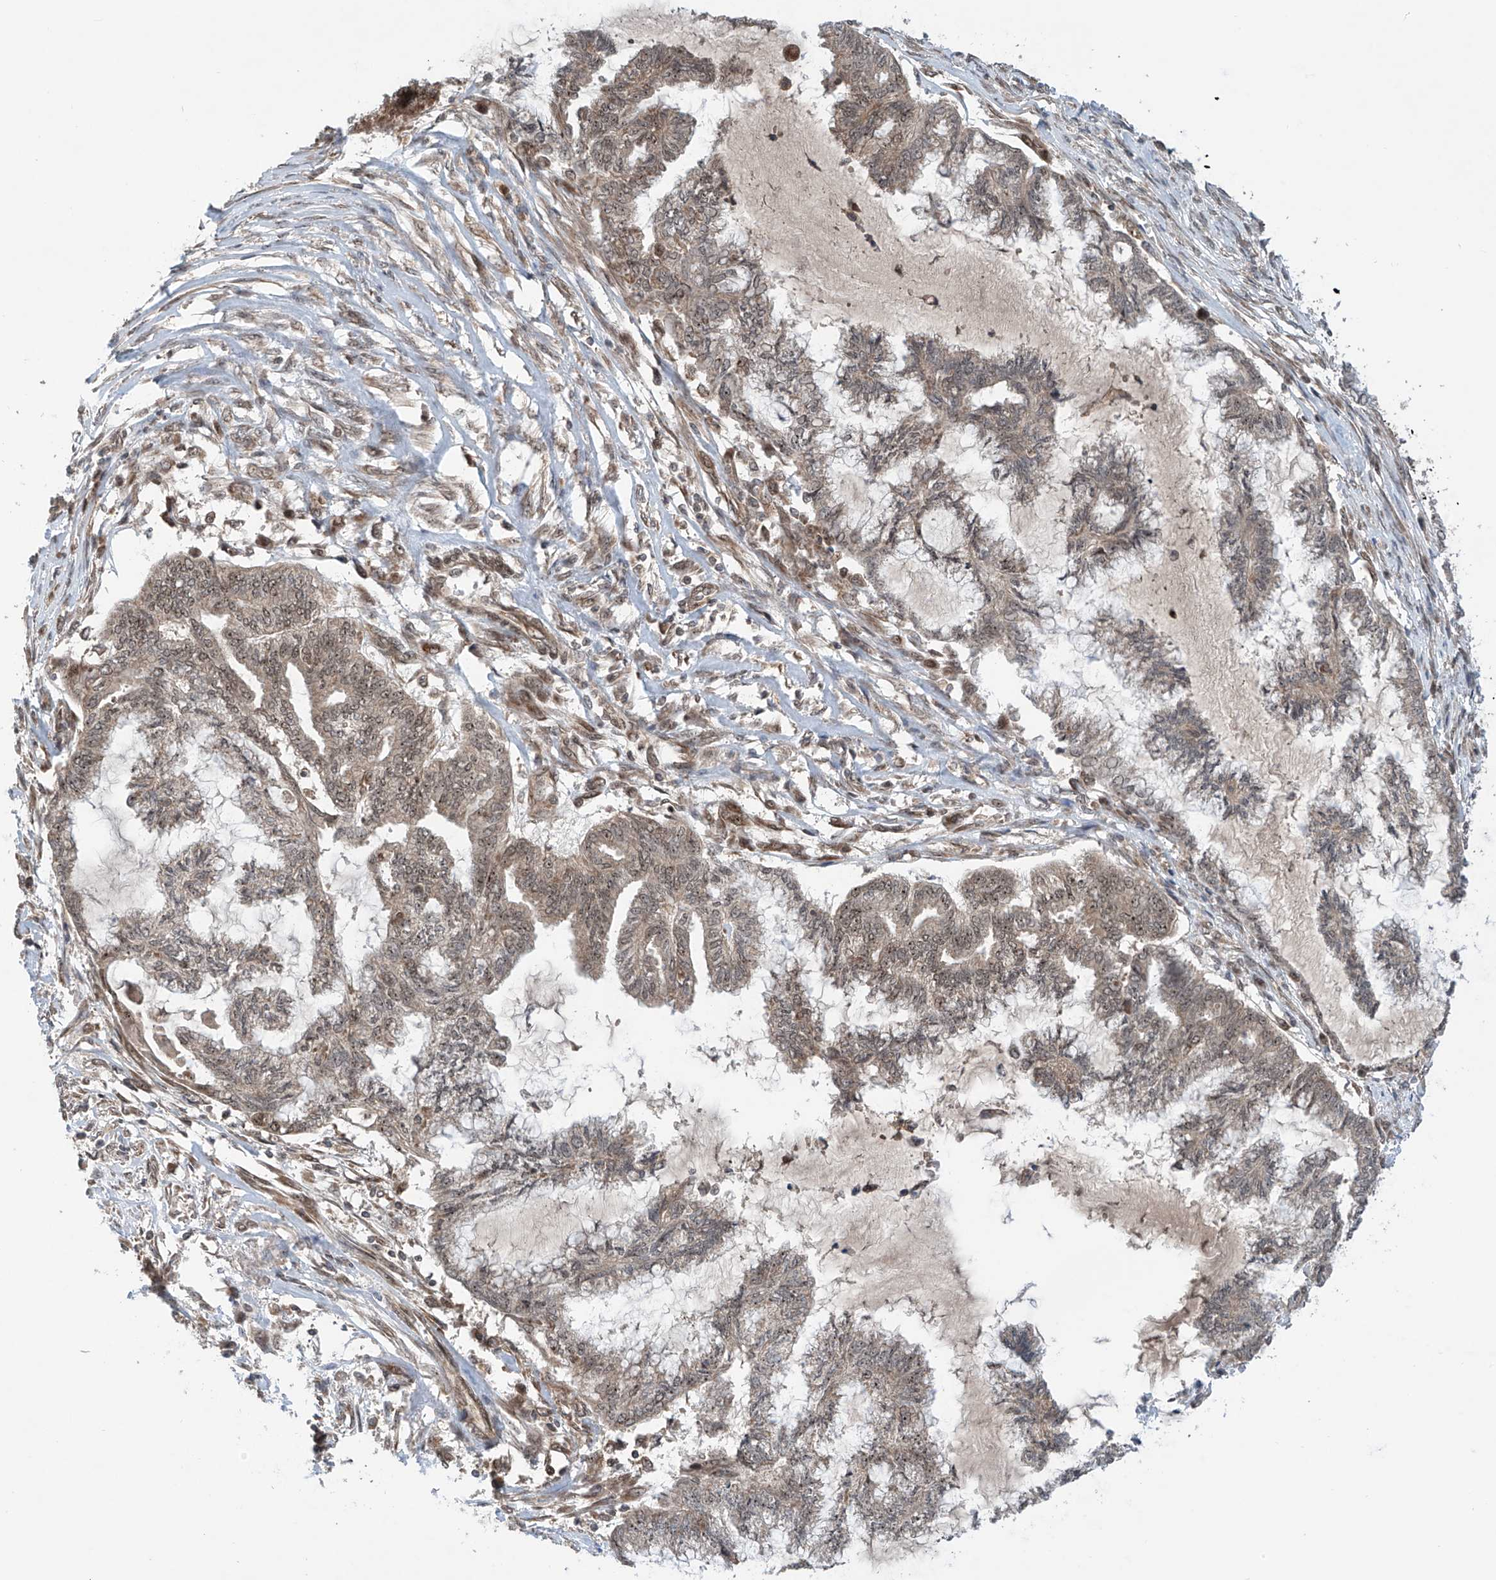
{"staining": {"intensity": "weak", "quantity": "25%-75%", "location": "nuclear"}, "tissue": "endometrial cancer", "cell_type": "Tumor cells", "image_type": "cancer", "snomed": [{"axis": "morphology", "description": "Adenocarcinoma, NOS"}, {"axis": "topography", "description": "Endometrium"}], "caption": "Endometrial cancer tissue exhibits weak nuclear expression in approximately 25%-75% of tumor cells, visualized by immunohistochemistry. Nuclei are stained in blue.", "gene": "C1orf131", "patient": {"sex": "female", "age": 86}}